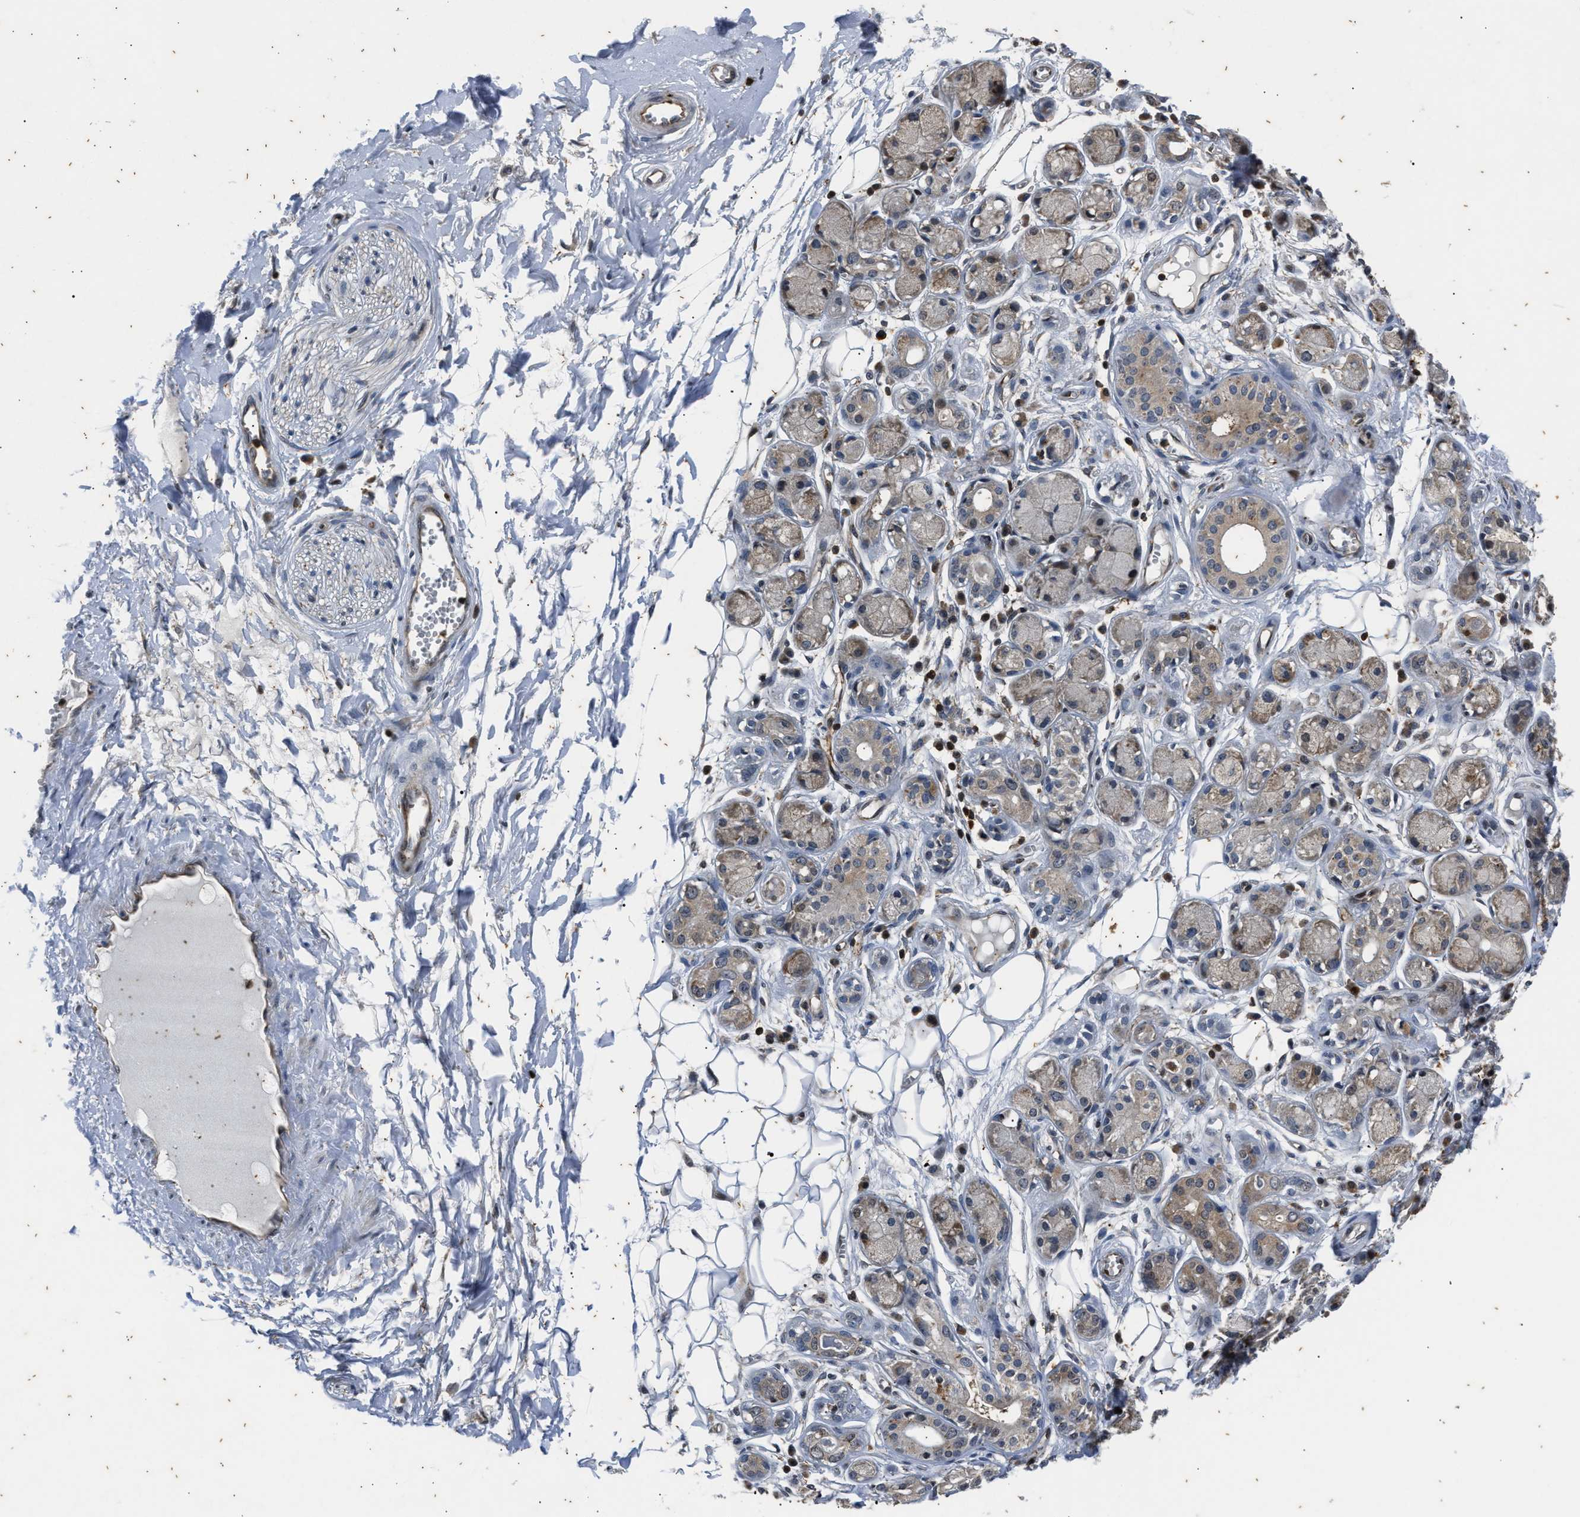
{"staining": {"intensity": "negative", "quantity": "none", "location": "none"}, "tissue": "adipose tissue", "cell_type": "Adipocytes", "image_type": "normal", "snomed": [{"axis": "morphology", "description": "Normal tissue, NOS"}, {"axis": "morphology", "description": "Inflammation, NOS"}, {"axis": "topography", "description": "Salivary gland"}, {"axis": "topography", "description": "Peripheral nerve tissue"}], "caption": "IHC of unremarkable human adipose tissue displays no expression in adipocytes.", "gene": "PTPN7", "patient": {"sex": "female", "age": 75}}